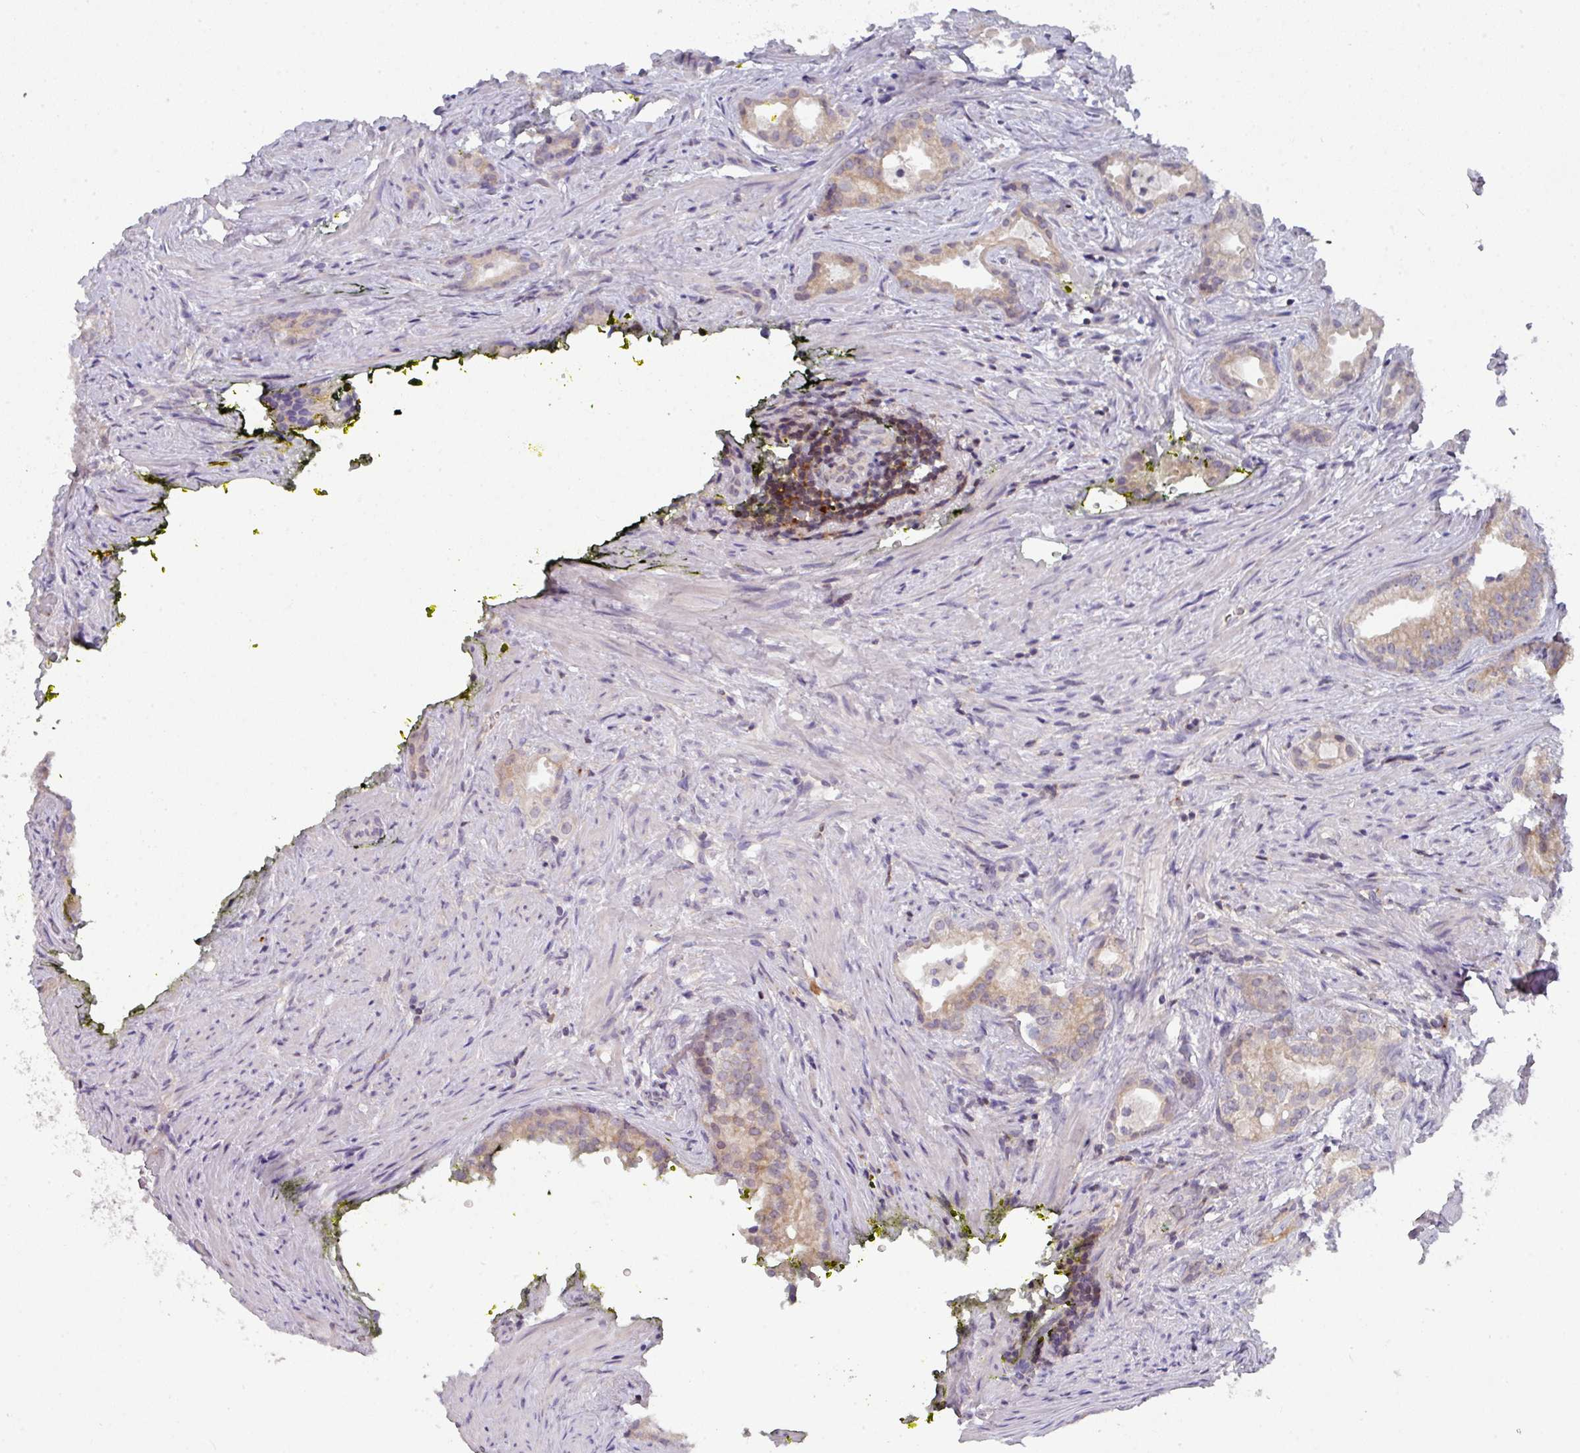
{"staining": {"intensity": "weak", "quantity": ">75%", "location": "cytoplasmic/membranous"}, "tissue": "prostate cancer", "cell_type": "Tumor cells", "image_type": "cancer", "snomed": [{"axis": "morphology", "description": "Adenocarcinoma, Low grade"}, {"axis": "topography", "description": "Prostate"}], "caption": "DAB (3,3'-diaminobenzidine) immunohistochemical staining of adenocarcinoma (low-grade) (prostate) demonstrates weak cytoplasmic/membranous protein positivity in approximately >75% of tumor cells.", "gene": "DCAF12L2", "patient": {"sex": "male", "age": 71}}